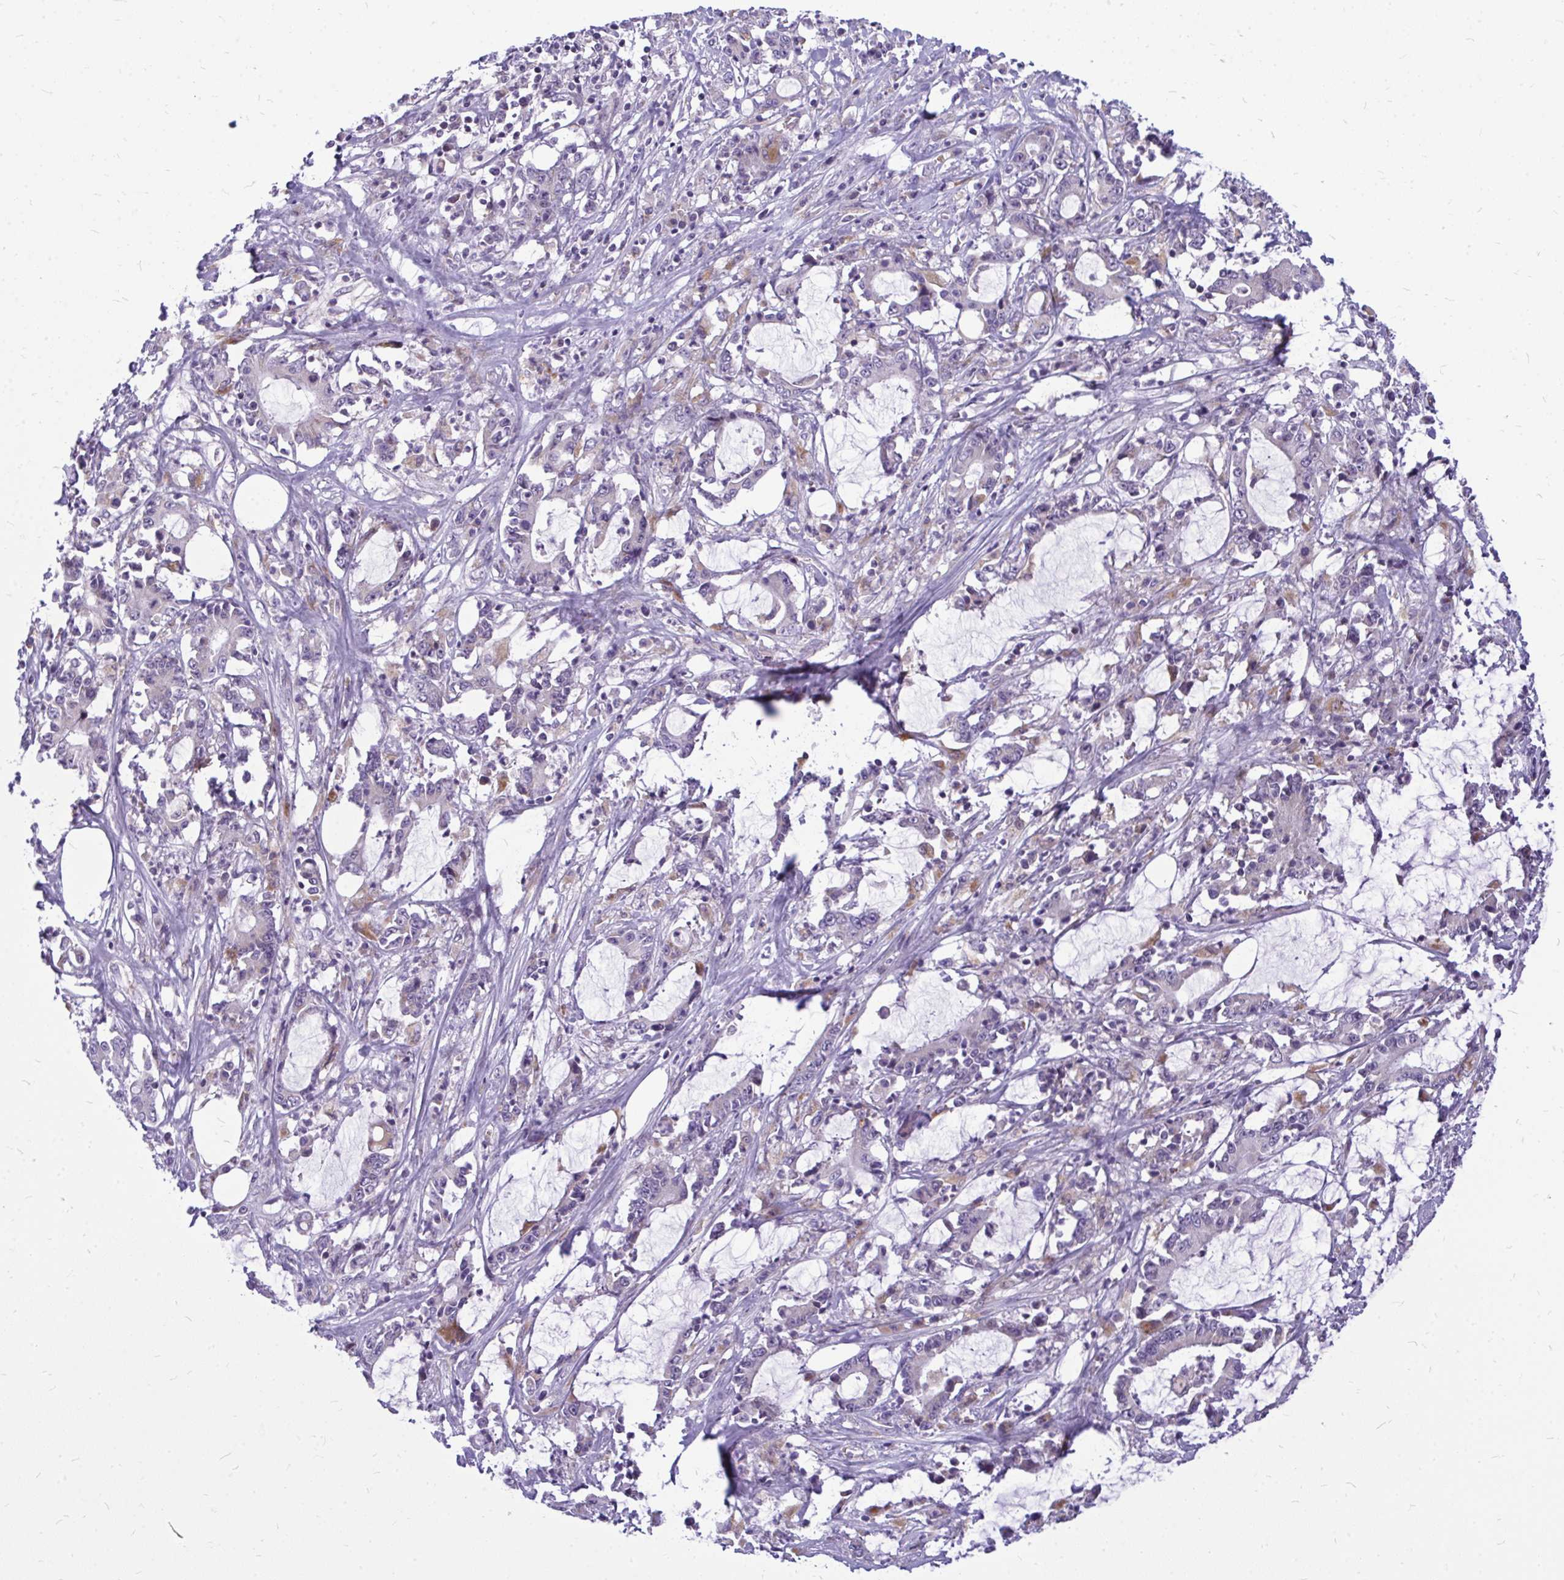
{"staining": {"intensity": "moderate", "quantity": "<25%", "location": "cytoplasmic/membranous"}, "tissue": "stomach cancer", "cell_type": "Tumor cells", "image_type": "cancer", "snomed": [{"axis": "morphology", "description": "Adenocarcinoma, NOS"}, {"axis": "topography", "description": "Stomach, upper"}], "caption": "The photomicrograph exhibits a brown stain indicating the presence of a protein in the cytoplasmic/membranous of tumor cells in stomach cancer.", "gene": "ZSCAN25", "patient": {"sex": "male", "age": 68}}